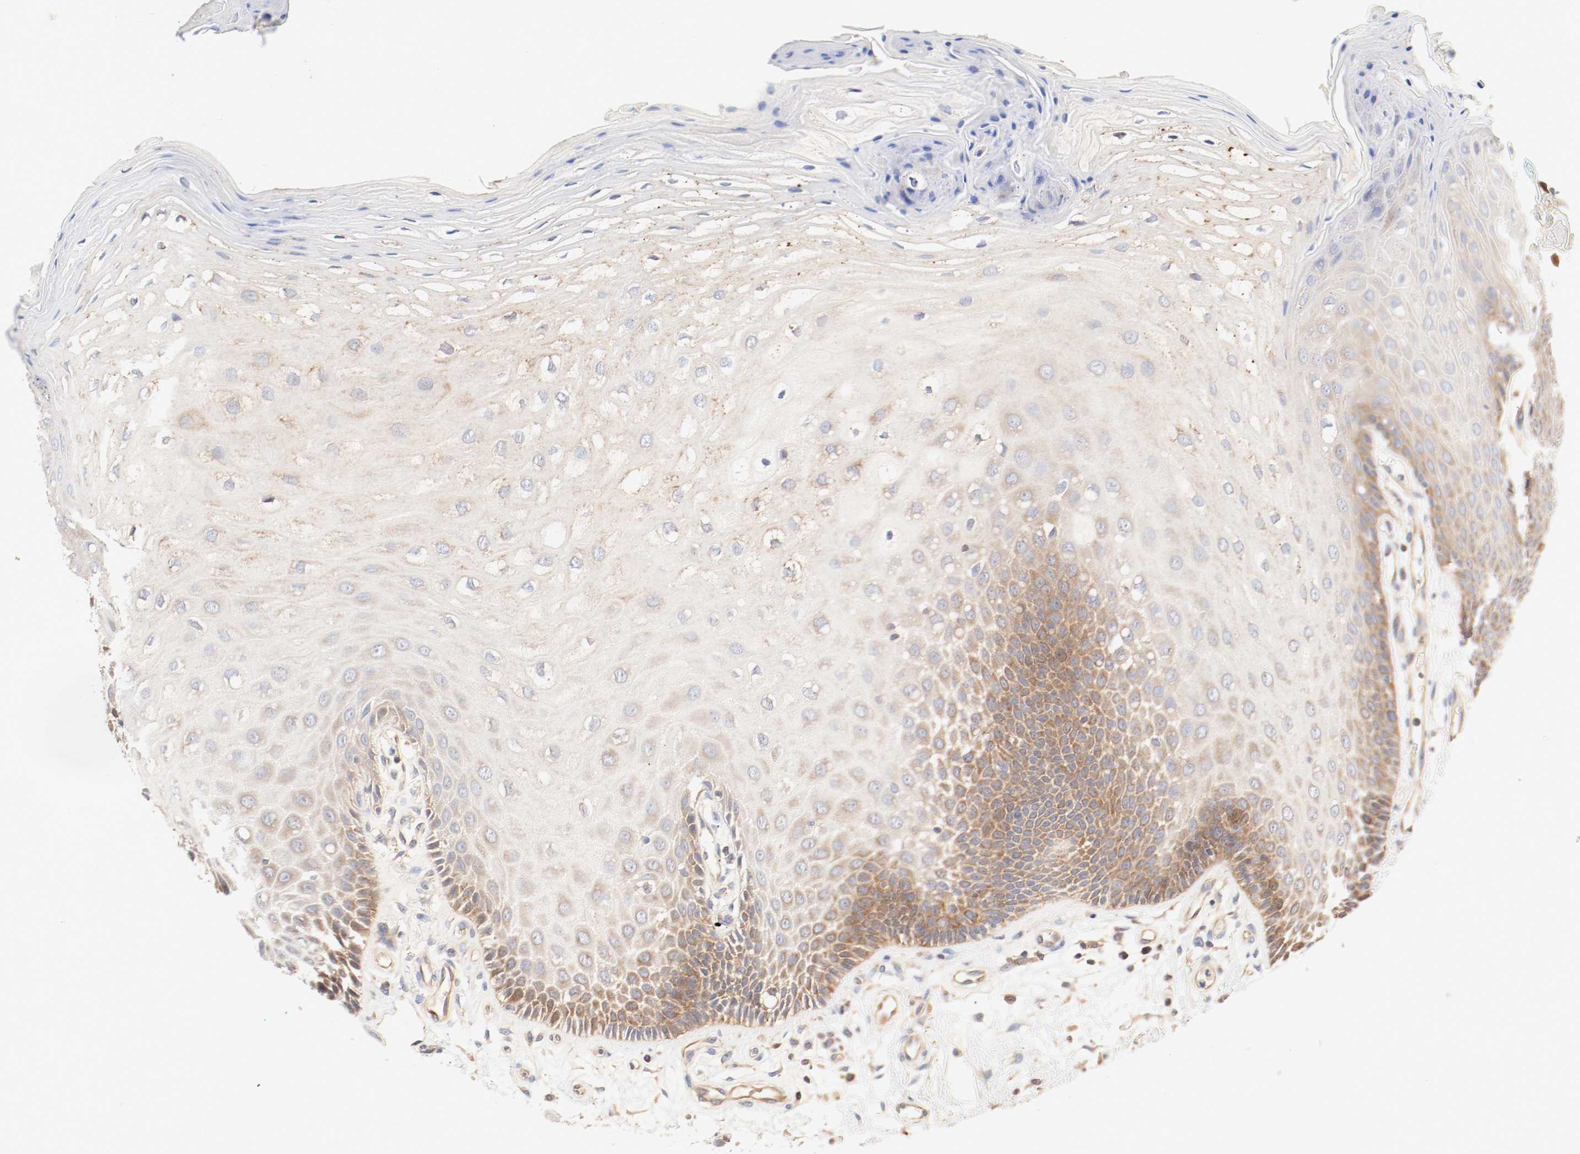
{"staining": {"intensity": "moderate", "quantity": "25%-75%", "location": "cytoplasmic/membranous"}, "tissue": "oral mucosa", "cell_type": "Squamous epithelial cells", "image_type": "normal", "snomed": [{"axis": "morphology", "description": "Normal tissue, NOS"}, {"axis": "morphology", "description": "Squamous cell carcinoma, NOS"}, {"axis": "topography", "description": "Skeletal muscle"}, {"axis": "topography", "description": "Oral tissue"}, {"axis": "topography", "description": "Head-Neck"}], "caption": "Approximately 25%-75% of squamous epithelial cells in normal human oral mucosa display moderate cytoplasmic/membranous protein expression as visualized by brown immunohistochemical staining.", "gene": "GIT1", "patient": {"sex": "female", "age": 84}}